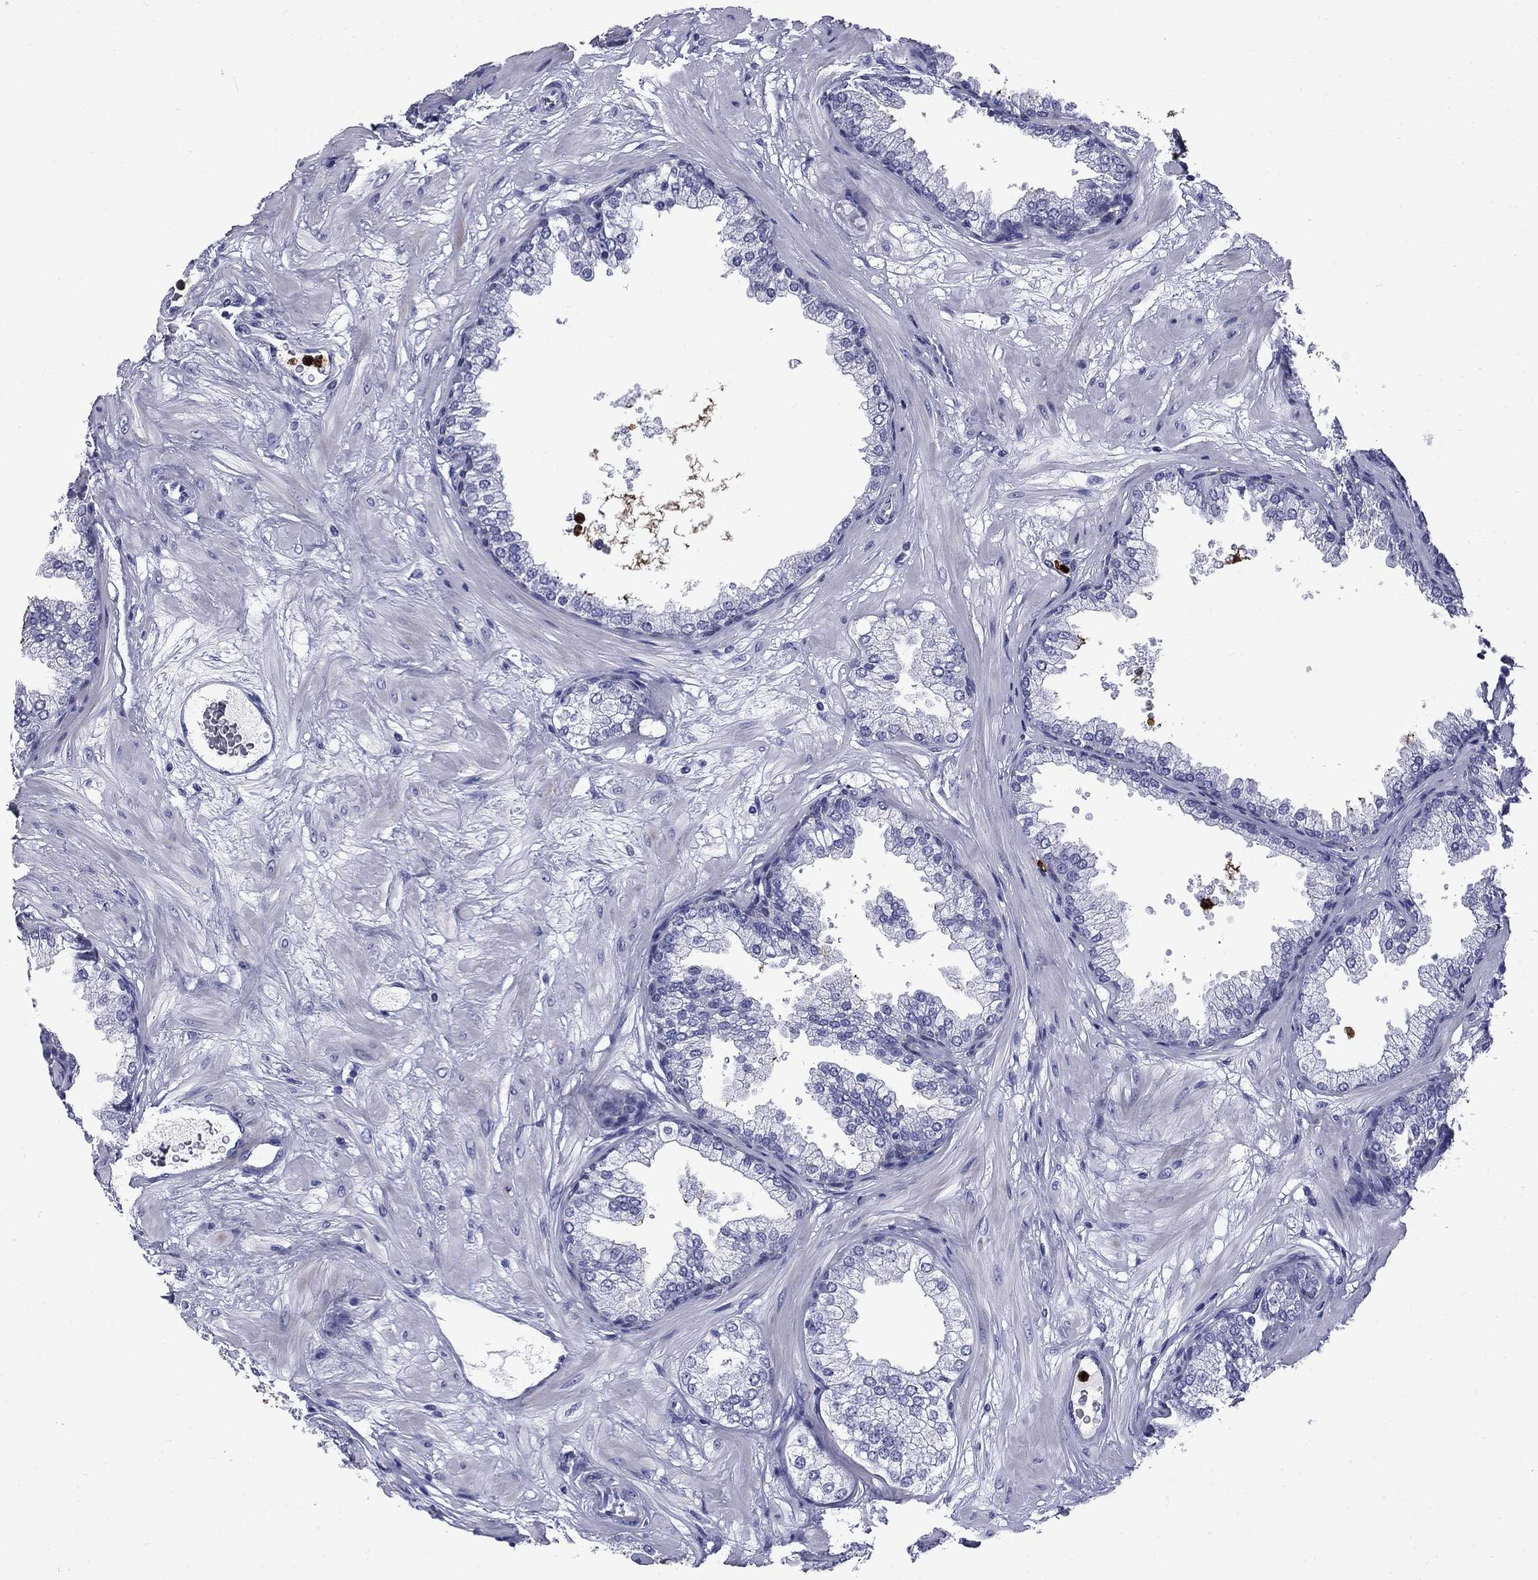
{"staining": {"intensity": "negative", "quantity": "none", "location": "none"}, "tissue": "prostate", "cell_type": "Glandular cells", "image_type": "normal", "snomed": [{"axis": "morphology", "description": "Normal tissue, NOS"}, {"axis": "topography", "description": "Prostate"}], "caption": "This is a photomicrograph of IHC staining of normal prostate, which shows no staining in glandular cells. (DAB (3,3'-diaminobenzidine) IHC with hematoxylin counter stain).", "gene": "TRIM29", "patient": {"sex": "male", "age": 37}}